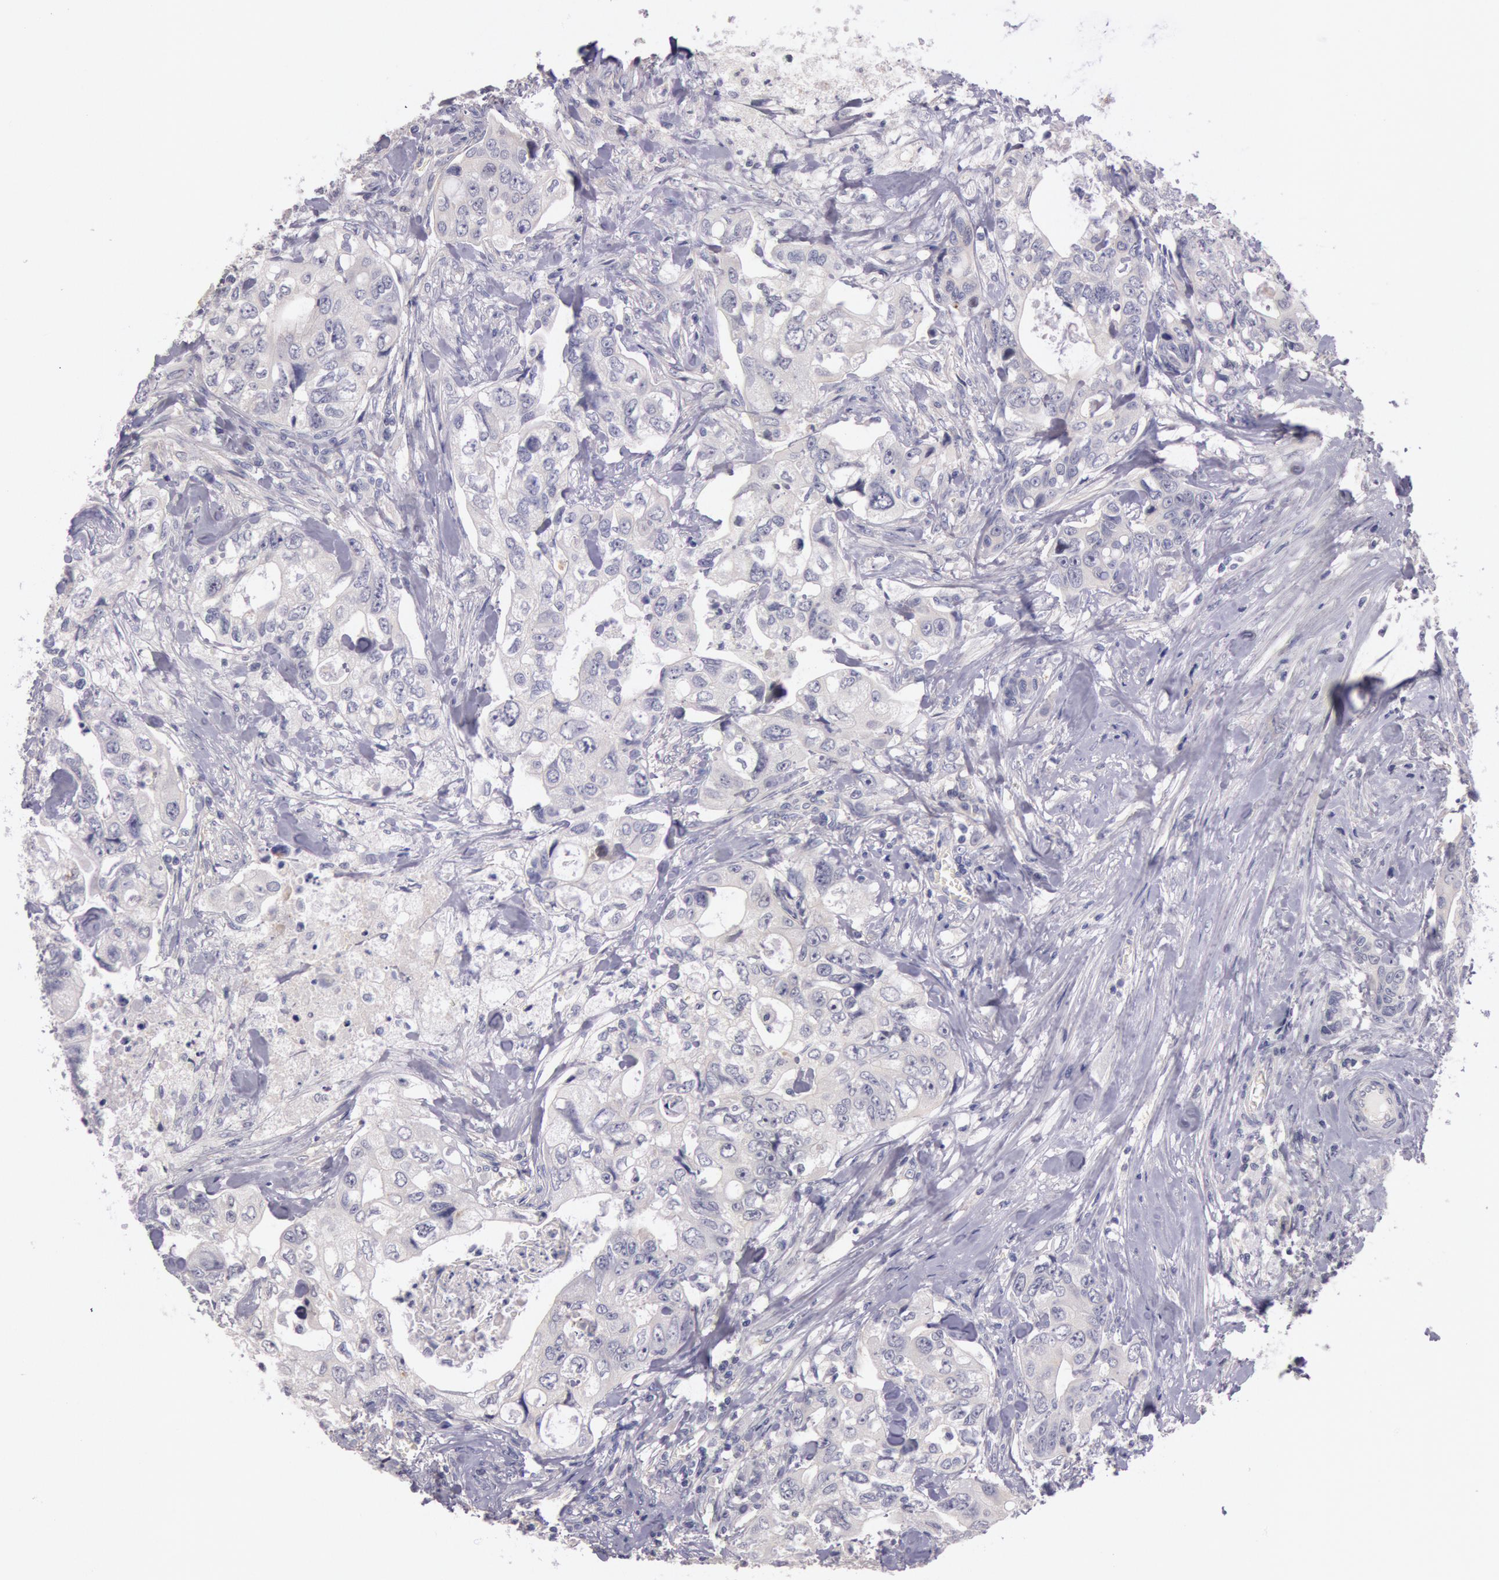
{"staining": {"intensity": "negative", "quantity": "none", "location": "none"}, "tissue": "colorectal cancer", "cell_type": "Tumor cells", "image_type": "cancer", "snomed": [{"axis": "morphology", "description": "Adenocarcinoma, NOS"}, {"axis": "topography", "description": "Rectum"}], "caption": "Tumor cells show no significant expression in colorectal cancer.", "gene": "TRIB2", "patient": {"sex": "female", "age": 57}}